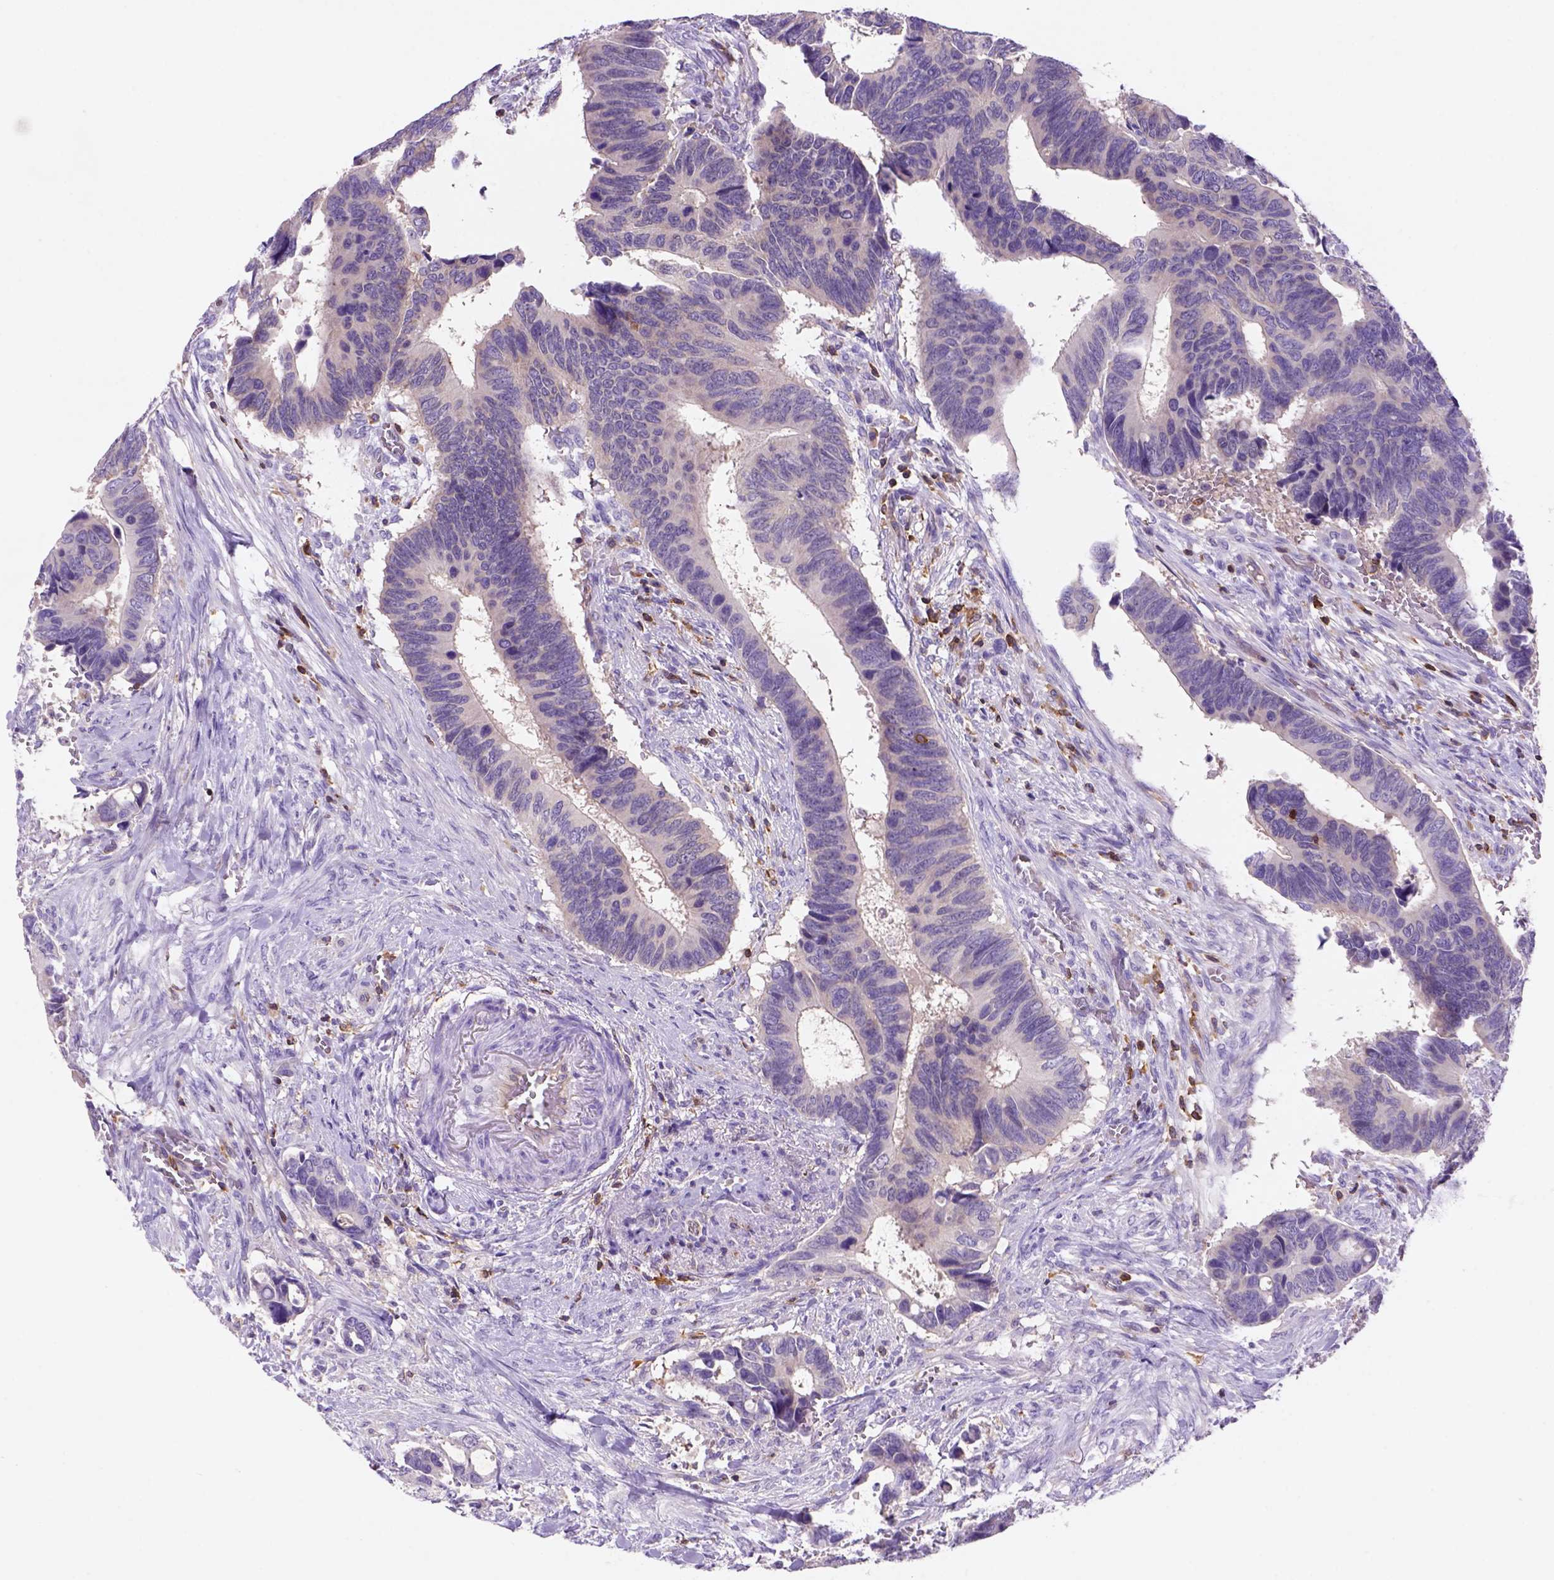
{"staining": {"intensity": "negative", "quantity": "none", "location": "none"}, "tissue": "colorectal cancer", "cell_type": "Tumor cells", "image_type": "cancer", "snomed": [{"axis": "morphology", "description": "Adenocarcinoma, NOS"}, {"axis": "topography", "description": "Colon"}], "caption": "Immunohistochemical staining of human adenocarcinoma (colorectal) shows no significant staining in tumor cells.", "gene": "INPP5D", "patient": {"sex": "male", "age": 49}}